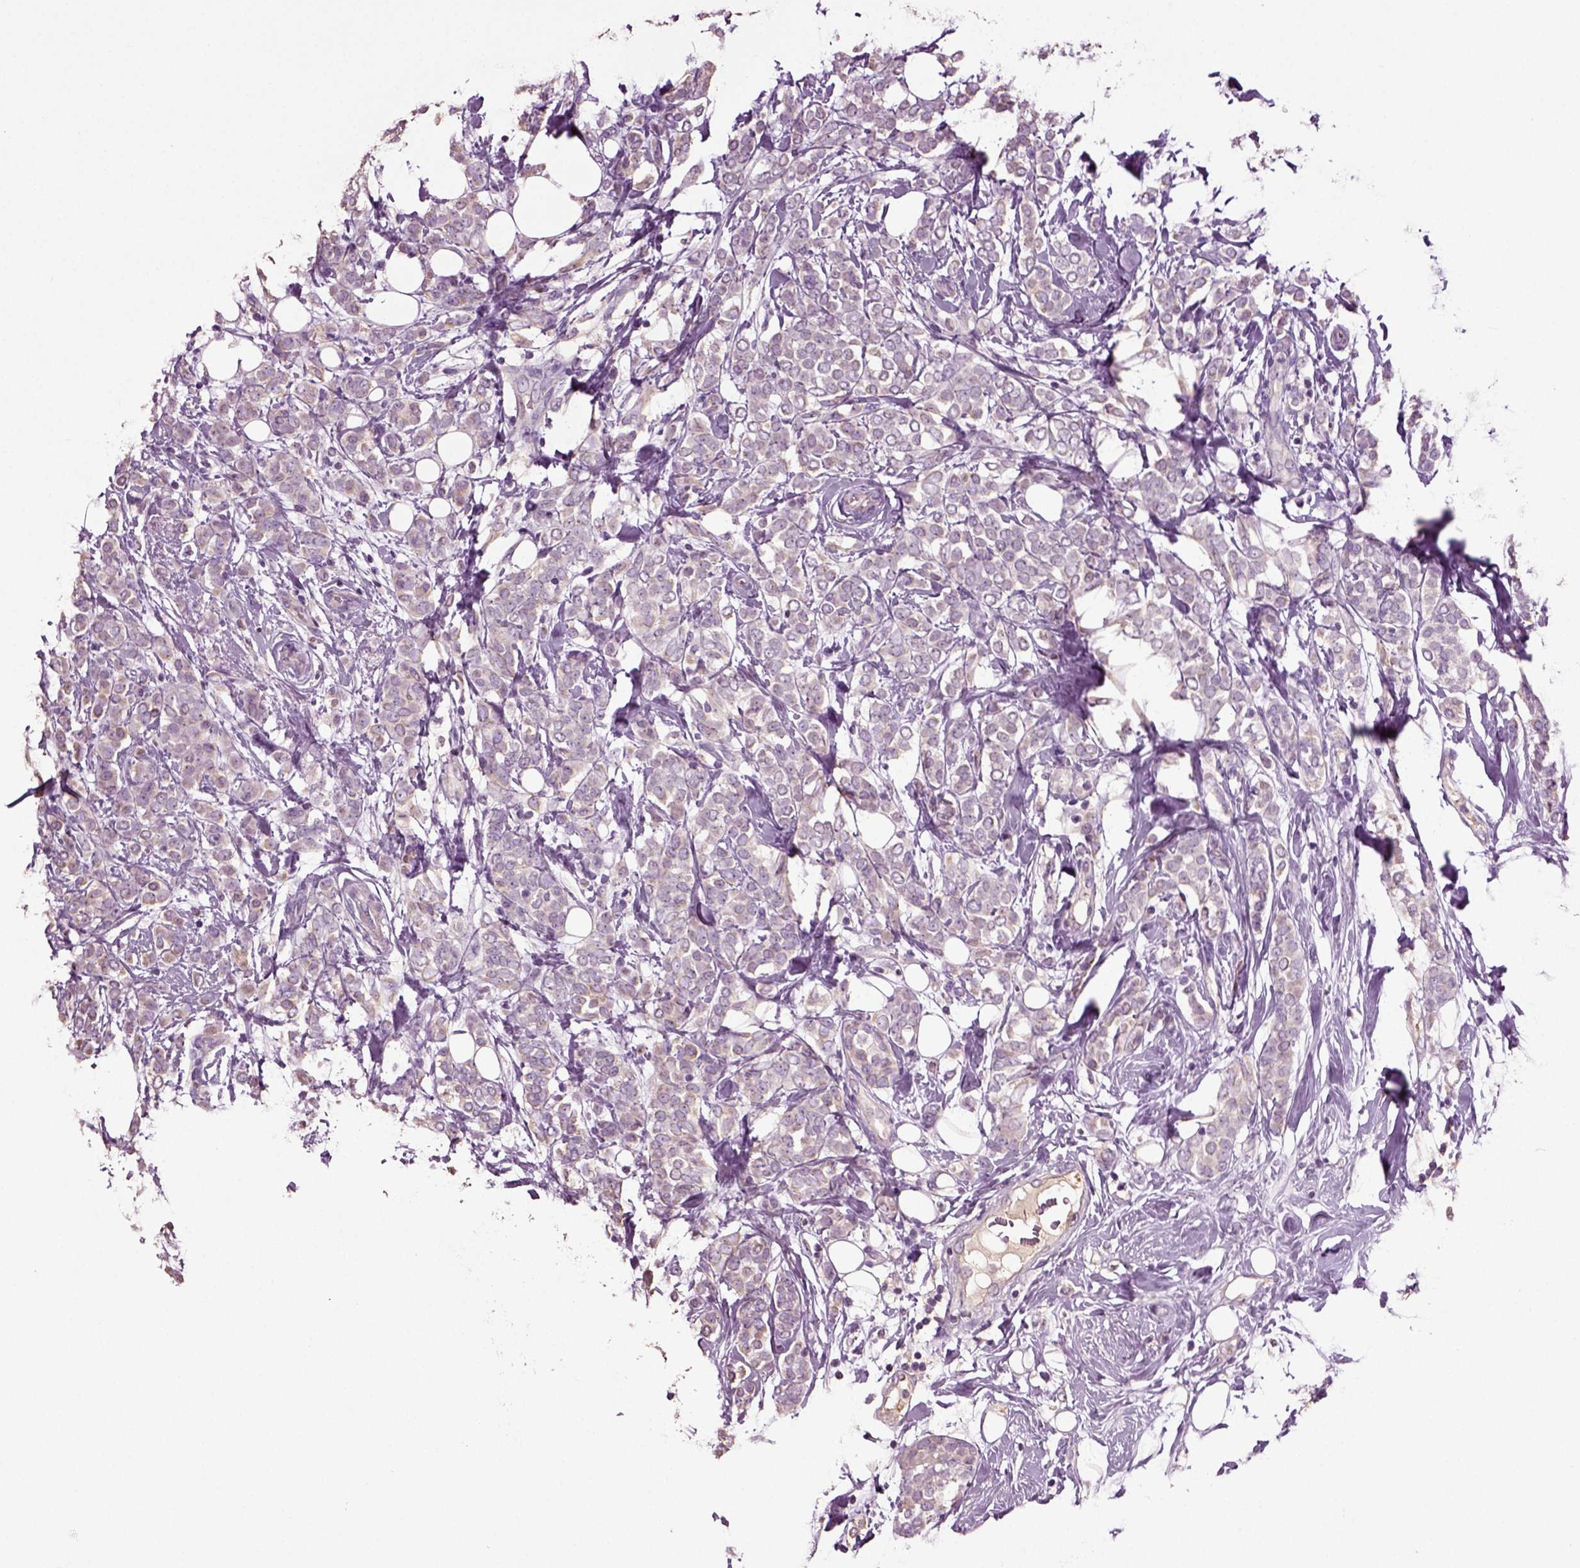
{"staining": {"intensity": "weak", "quantity": ">75%", "location": "cytoplasmic/membranous"}, "tissue": "breast cancer", "cell_type": "Tumor cells", "image_type": "cancer", "snomed": [{"axis": "morphology", "description": "Lobular carcinoma"}, {"axis": "topography", "description": "Breast"}], "caption": "Protein staining shows weak cytoplasmic/membranous expression in approximately >75% of tumor cells in breast cancer.", "gene": "DEFB118", "patient": {"sex": "female", "age": 49}}